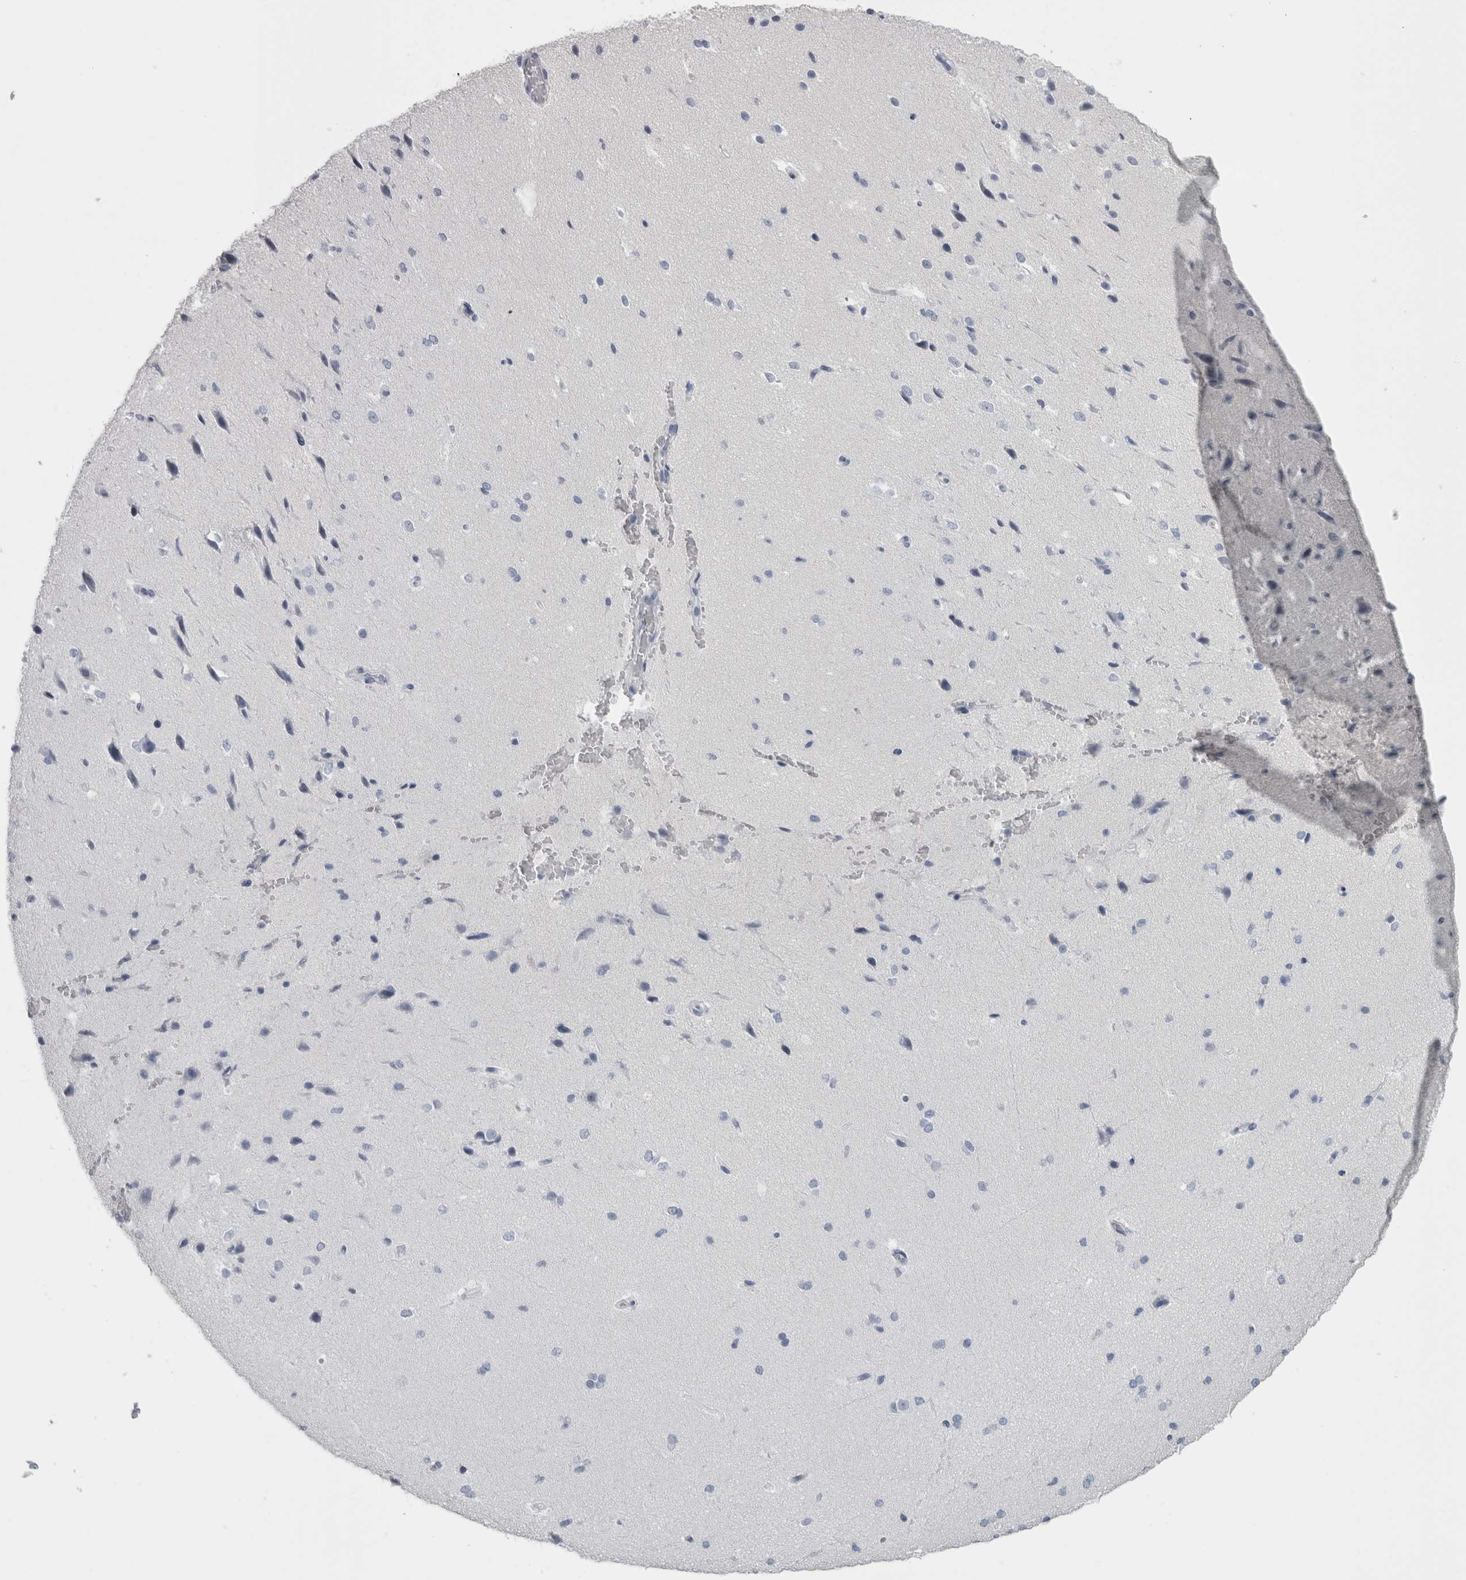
{"staining": {"intensity": "negative", "quantity": "none", "location": "none"}, "tissue": "cerebral cortex", "cell_type": "Endothelial cells", "image_type": "normal", "snomed": [{"axis": "morphology", "description": "Normal tissue, NOS"}, {"axis": "morphology", "description": "Developmental malformation"}, {"axis": "topography", "description": "Cerebral cortex"}], "caption": "Normal cerebral cortex was stained to show a protein in brown. There is no significant positivity in endothelial cells.", "gene": "MSMB", "patient": {"sex": "female", "age": 30}}